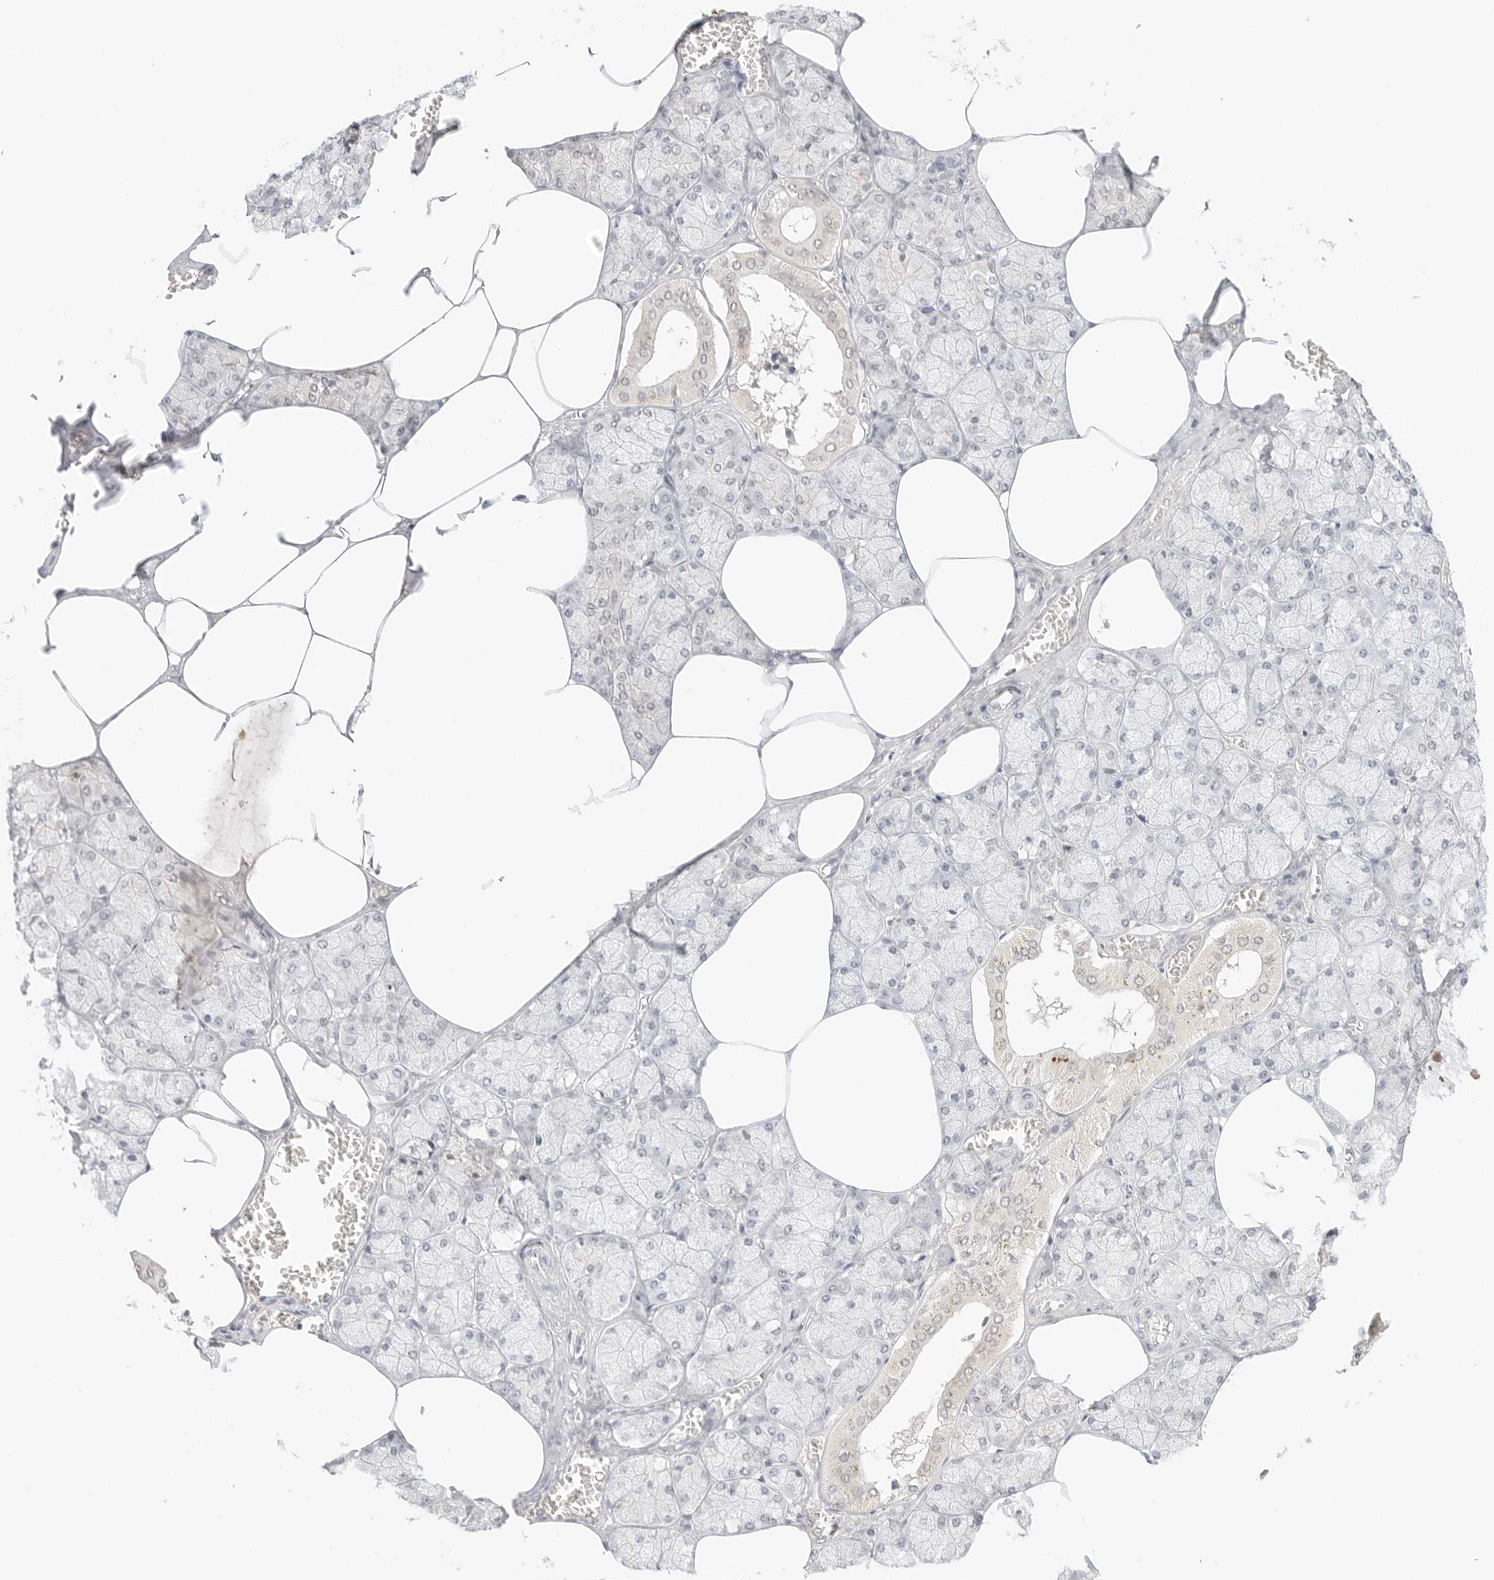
{"staining": {"intensity": "moderate", "quantity": "<25%", "location": "cytoplasmic/membranous"}, "tissue": "salivary gland", "cell_type": "Glandular cells", "image_type": "normal", "snomed": [{"axis": "morphology", "description": "Normal tissue, NOS"}, {"axis": "topography", "description": "Salivary gland"}], "caption": "Normal salivary gland shows moderate cytoplasmic/membranous staining in approximately <25% of glandular cells, visualized by immunohistochemistry.", "gene": "RPS6KL1", "patient": {"sex": "male", "age": 62}}